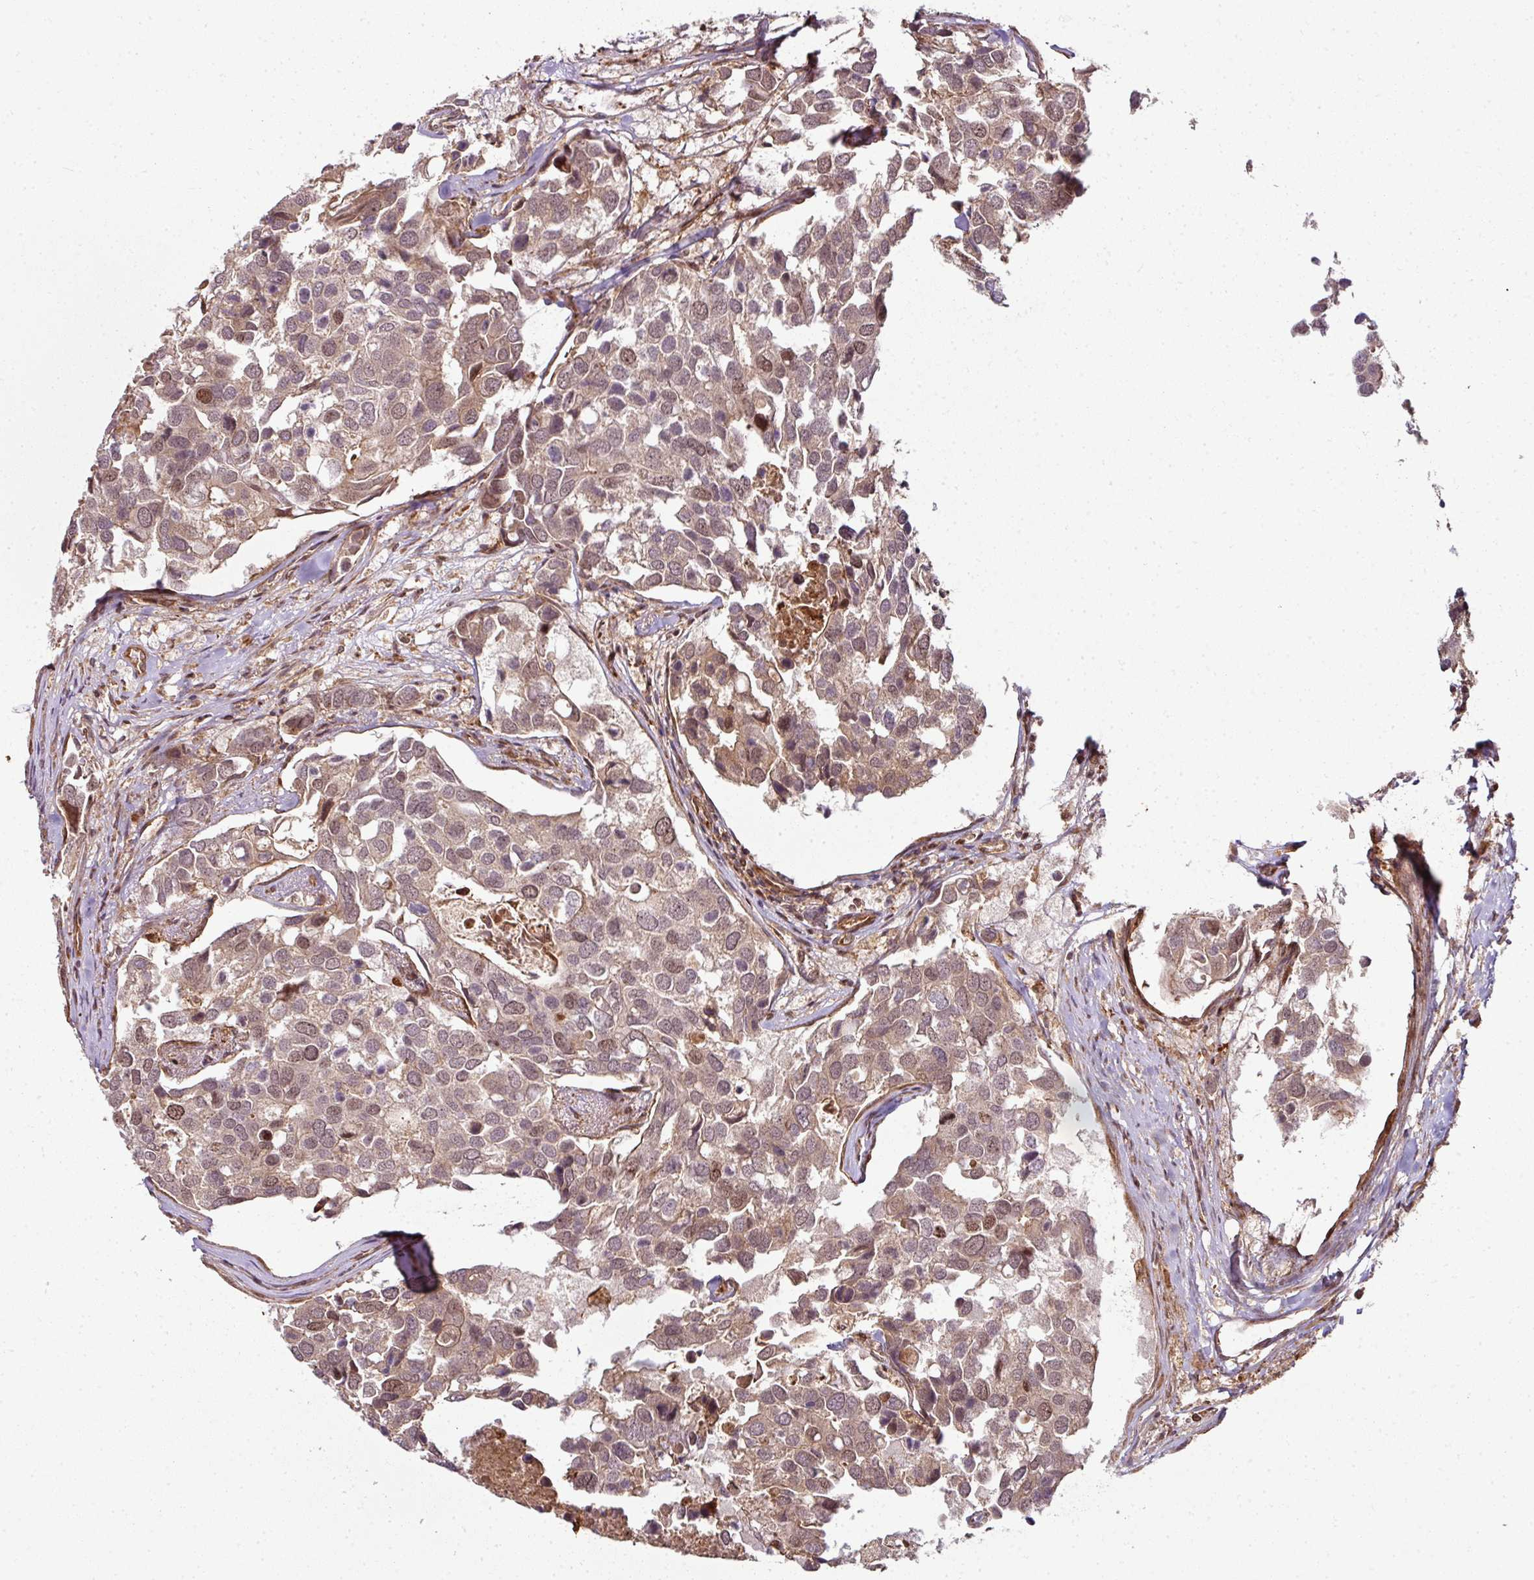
{"staining": {"intensity": "weak", "quantity": ">75%", "location": "cytoplasmic/membranous,nuclear"}, "tissue": "breast cancer", "cell_type": "Tumor cells", "image_type": "cancer", "snomed": [{"axis": "morphology", "description": "Duct carcinoma"}, {"axis": "topography", "description": "Breast"}], "caption": "Immunohistochemical staining of breast cancer (intraductal carcinoma) reveals low levels of weak cytoplasmic/membranous and nuclear expression in about >75% of tumor cells.", "gene": "ATAT1", "patient": {"sex": "female", "age": 83}}